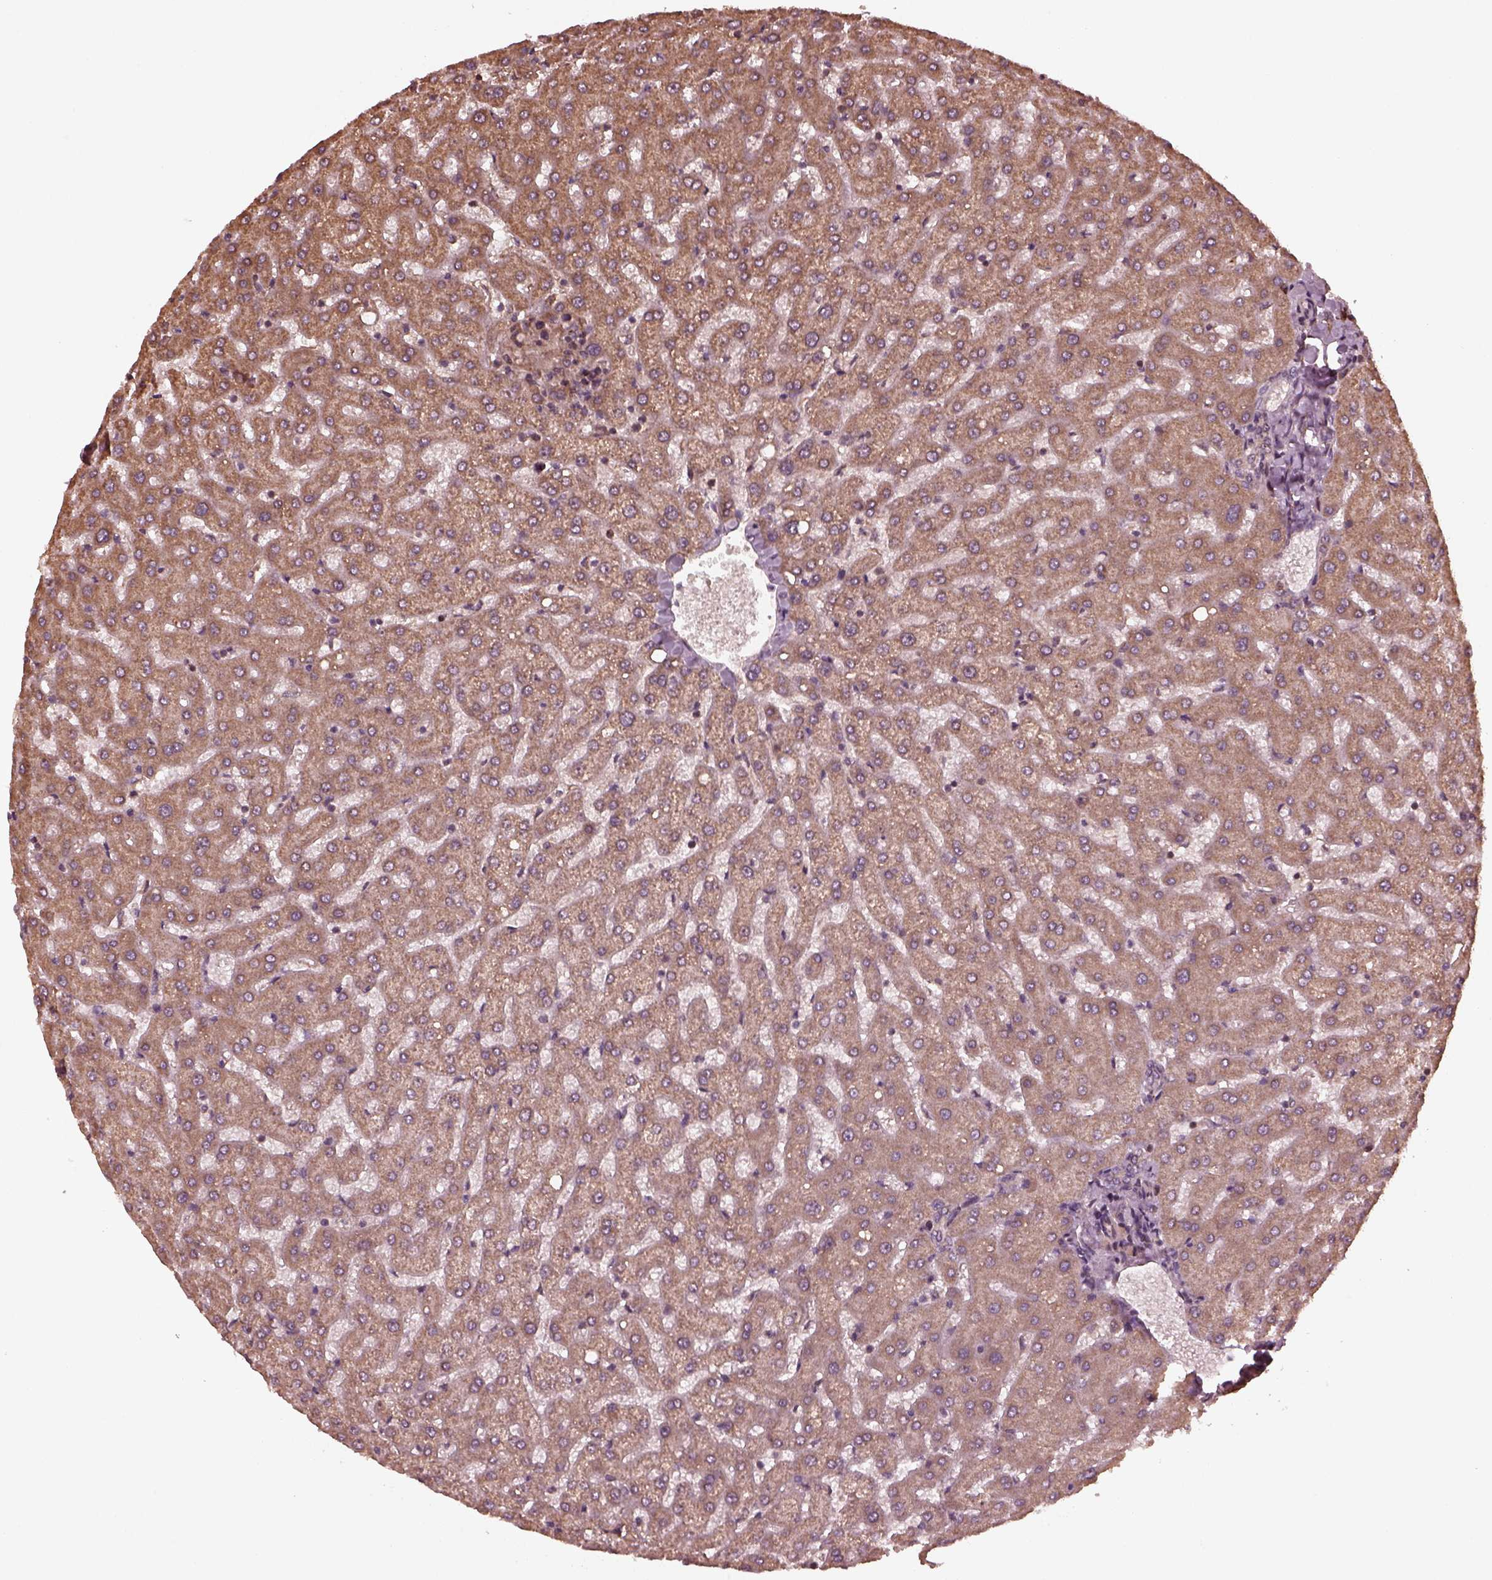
{"staining": {"intensity": "weak", "quantity": ">75%", "location": "cytoplasmic/membranous"}, "tissue": "liver", "cell_type": "Cholangiocytes", "image_type": "normal", "snomed": [{"axis": "morphology", "description": "Normal tissue, NOS"}, {"axis": "topography", "description": "Liver"}], "caption": "Brown immunohistochemical staining in benign liver exhibits weak cytoplasmic/membranous expression in approximately >75% of cholangiocytes.", "gene": "ZNF292", "patient": {"sex": "female", "age": 50}}